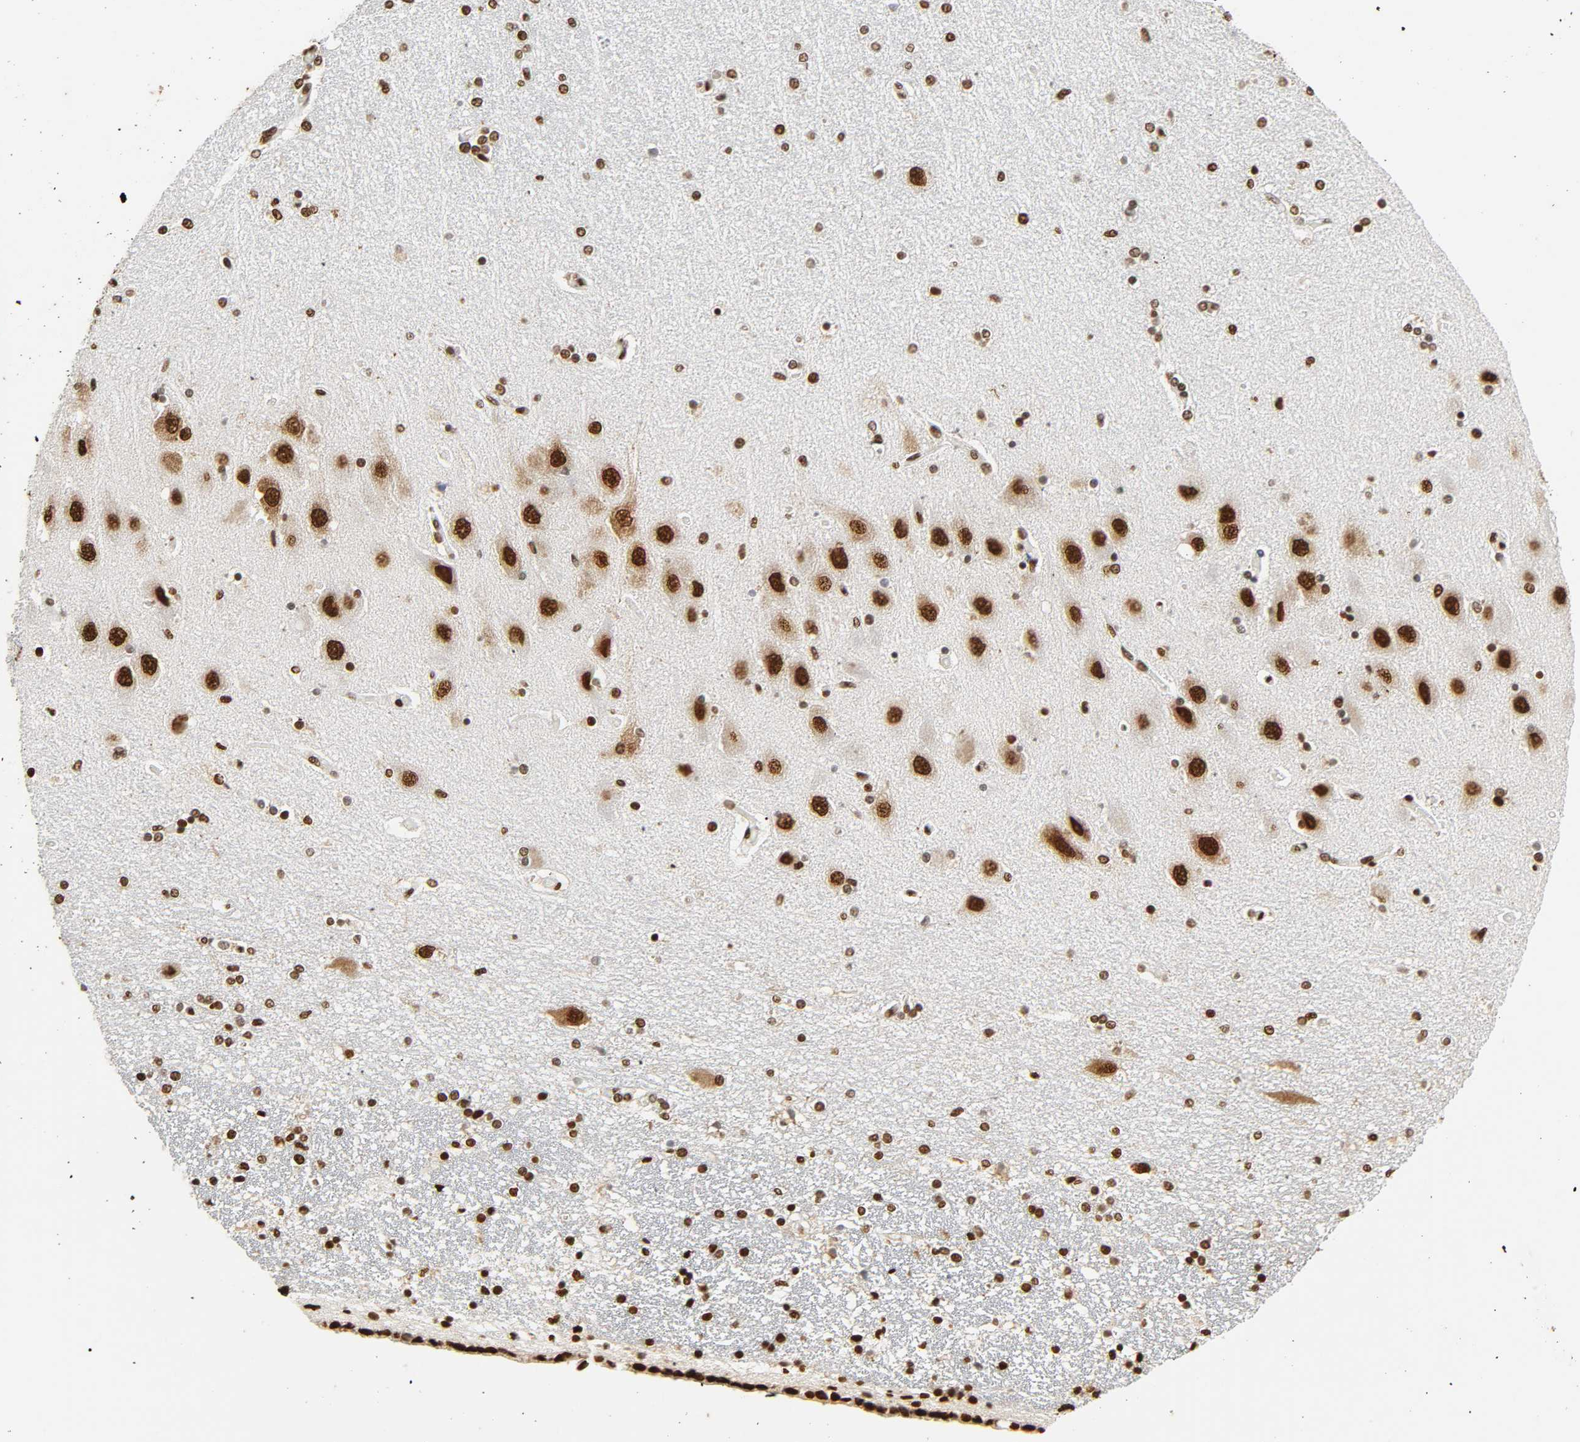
{"staining": {"intensity": "strong", "quantity": ">75%", "location": "nuclear"}, "tissue": "hippocampus", "cell_type": "Glial cells", "image_type": "normal", "snomed": [{"axis": "morphology", "description": "Normal tissue, NOS"}, {"axis": "topography", "description": "Hippocampus"}], "caption": "This is a micrograph of immunohistochemistry staining of normal hippocampus, which shows strong staining in the nuclear of glial cells.", "gene": "HNRNPC", "patient": {"sex": "female", "age": 54}}